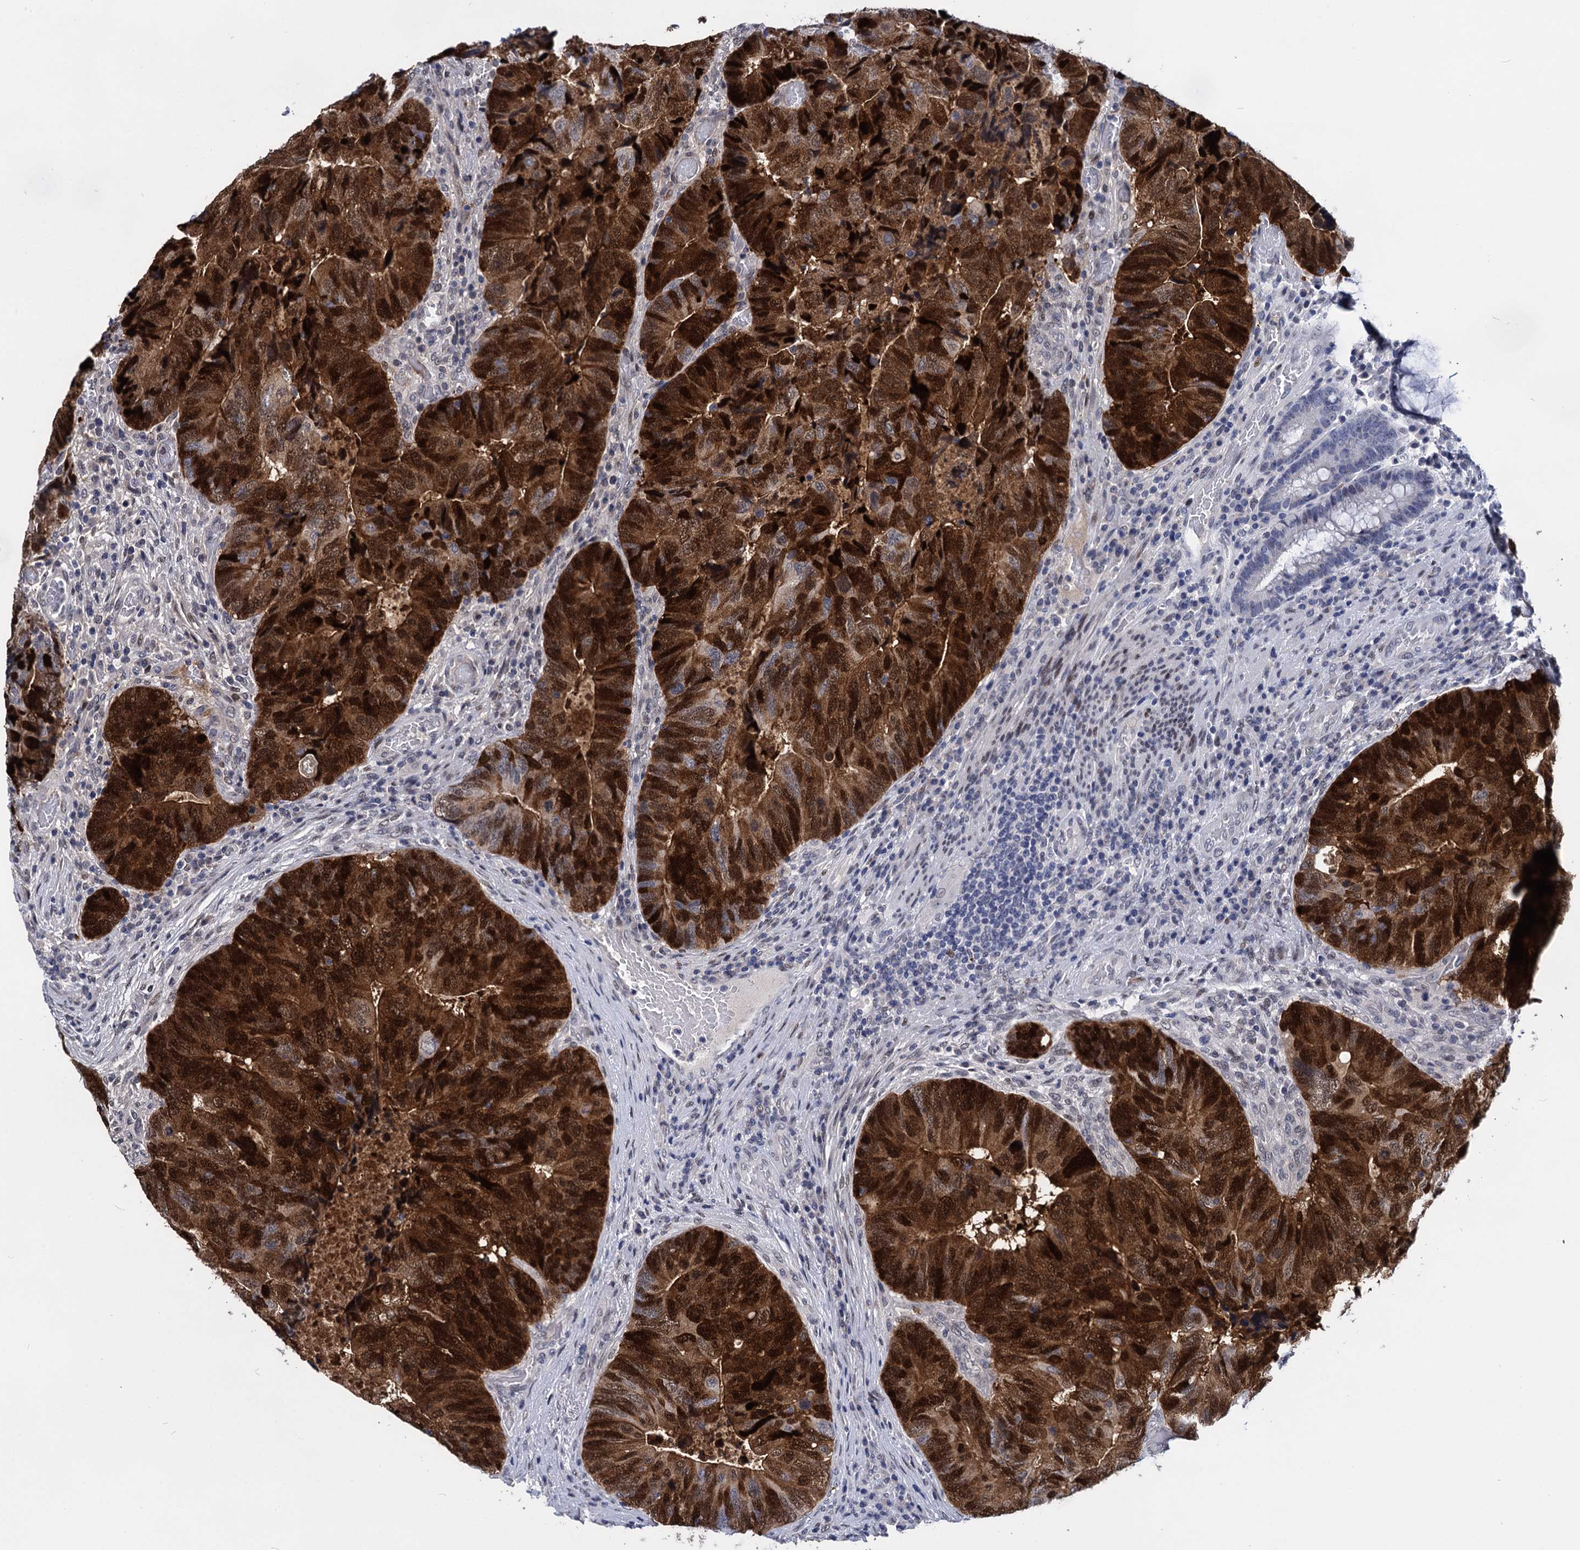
{"staining": {"intensity": "strong", "quantity": ">75%", "location": "cytoplasmic/membranous,nuclear"}, "tissue": "colorectal cancer", "cell_type": "Tumor cells", "image_type": "cancer", "snomed": [{"axis": "morphology", "description": "Adenocarcinoma, NOS"}, {"axis": "topography", "description": "Colon"}], "caption": "The micrograph reveals staining of colorectal adenocarcinoma, revealing strong cytoplasmic/membranous and nuclear protein expression (brown color) within tumor cells.", "gene": "MAGEA4", "patient": {"sex": "female", "age": 67}}